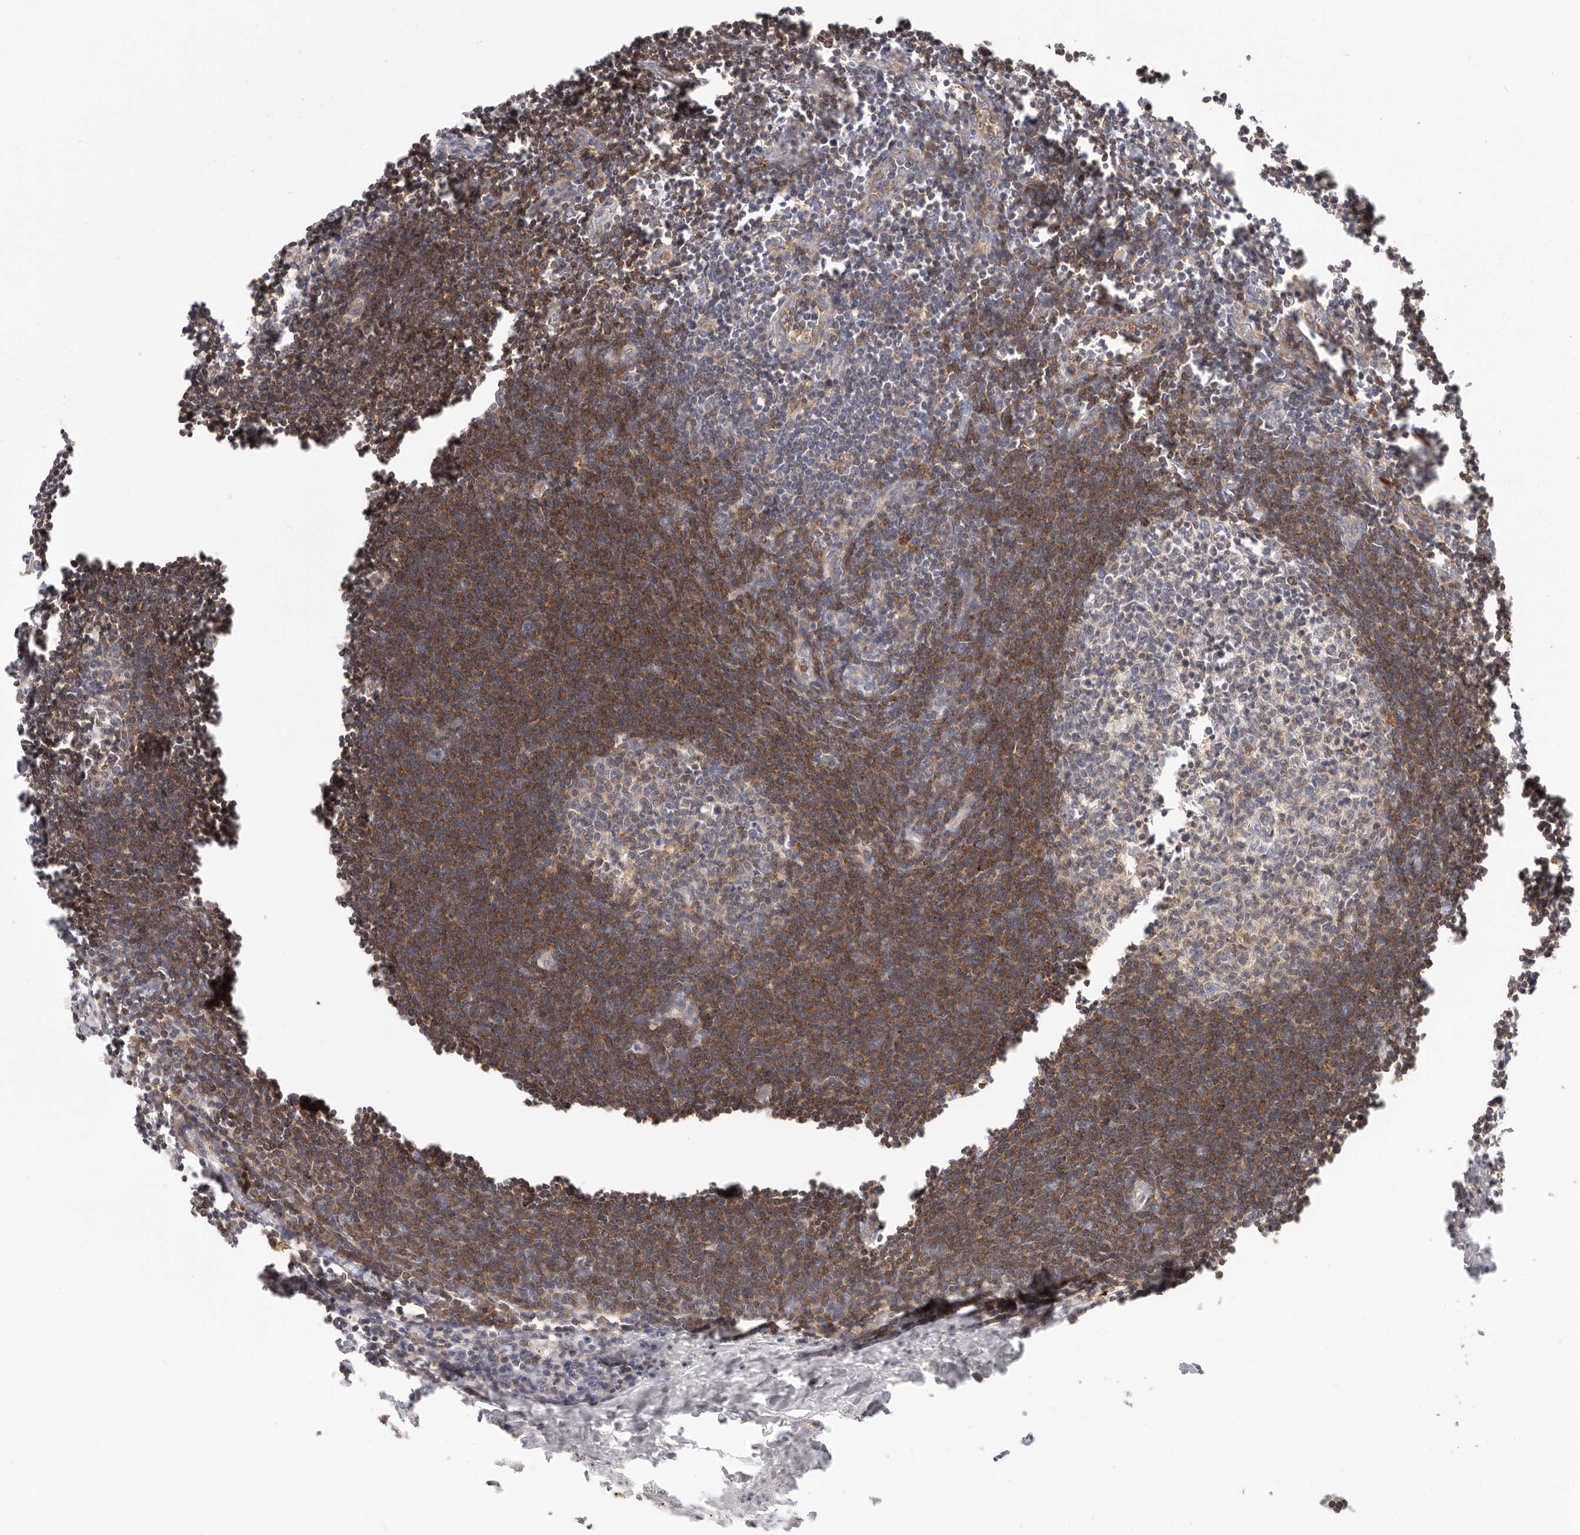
{"staining": {"intensity": "weak", "quantity": "25%-75%", "location": "cytoplasmic/membranous"}, "tissue": "lymph node", "cell_type": "Germinal center cells", "image_type": "normal", "snomed": [{"axis": "morphology", "description": "Normal tissue, NOS"}, {"axis": "morphology", "description": "Malignant melanoma, Metastatic site"}, {"axis": "topography", "description": "Lymph node"}], "caption": "An image of human lymph node stained for a protein exhibits weak cytoplasmic/membranous brown staining in germinal center cells. (DAB = brown stain, brightfield microscopy at high magnification).", "gene": "DTNBP1", "patient": {"sex": "male", "age": 41}}